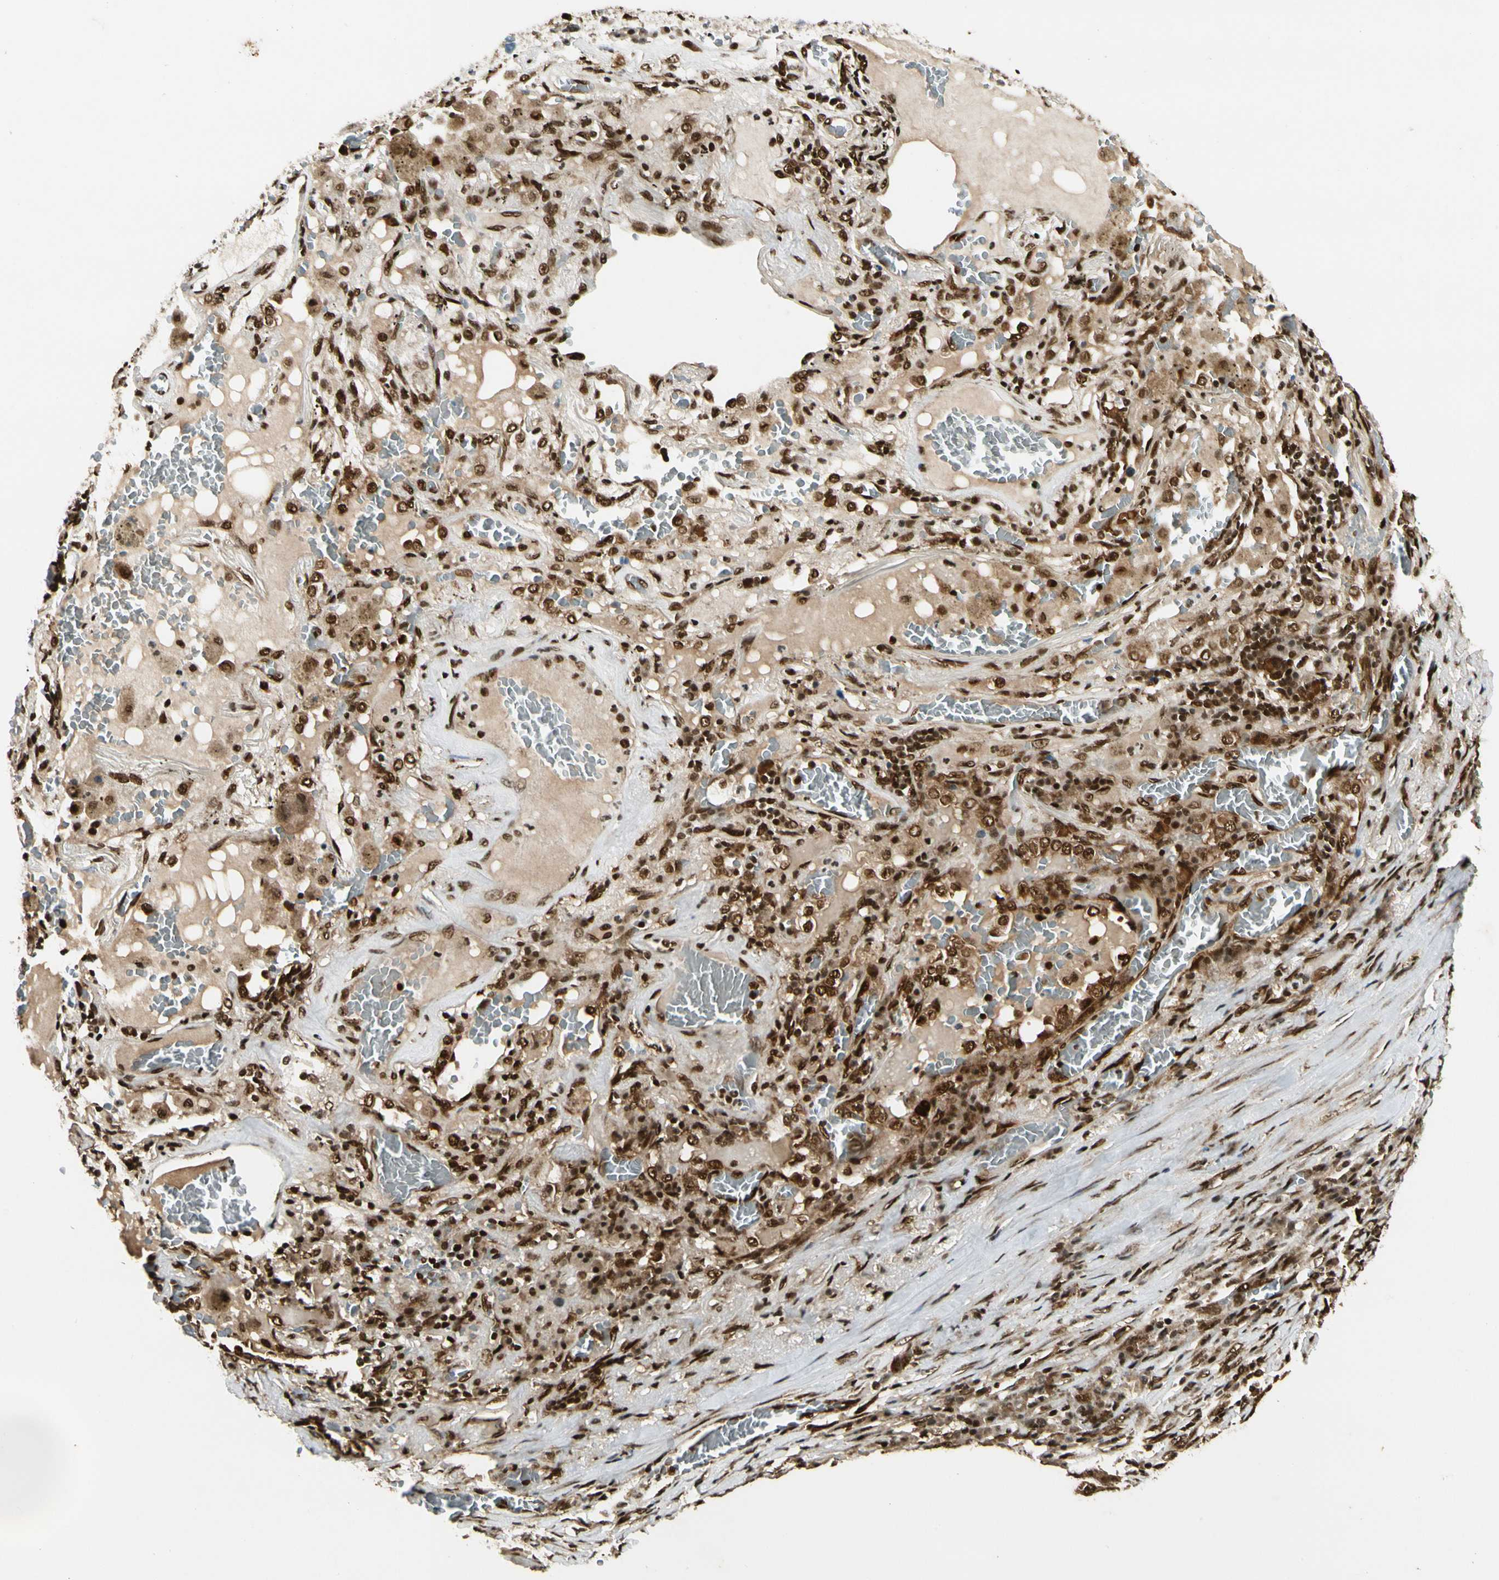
{"staining": {"intensity": "strong", "quantity": ">75%", "location": "cytoplasmic/membranous,nuclear"}, "tissue": "lung cancer", "cell_type": "Tumor cells", "image_type": "cancer", "snomed": [{"axis": "morphology", "description": "Squamous cell carcinoma, NOS"}, {"axis": "topography", "description": "Lung"}], "caption": "This is an image of immunohistochemistry (IHC) staining of lung cancer (squamous cell carcinoma), which shows strong expression in the cytoplasmic/membranous and nuclear of tumor cells.", "gene": "FUS", "patient": {"sex": "male", "age": 57}}